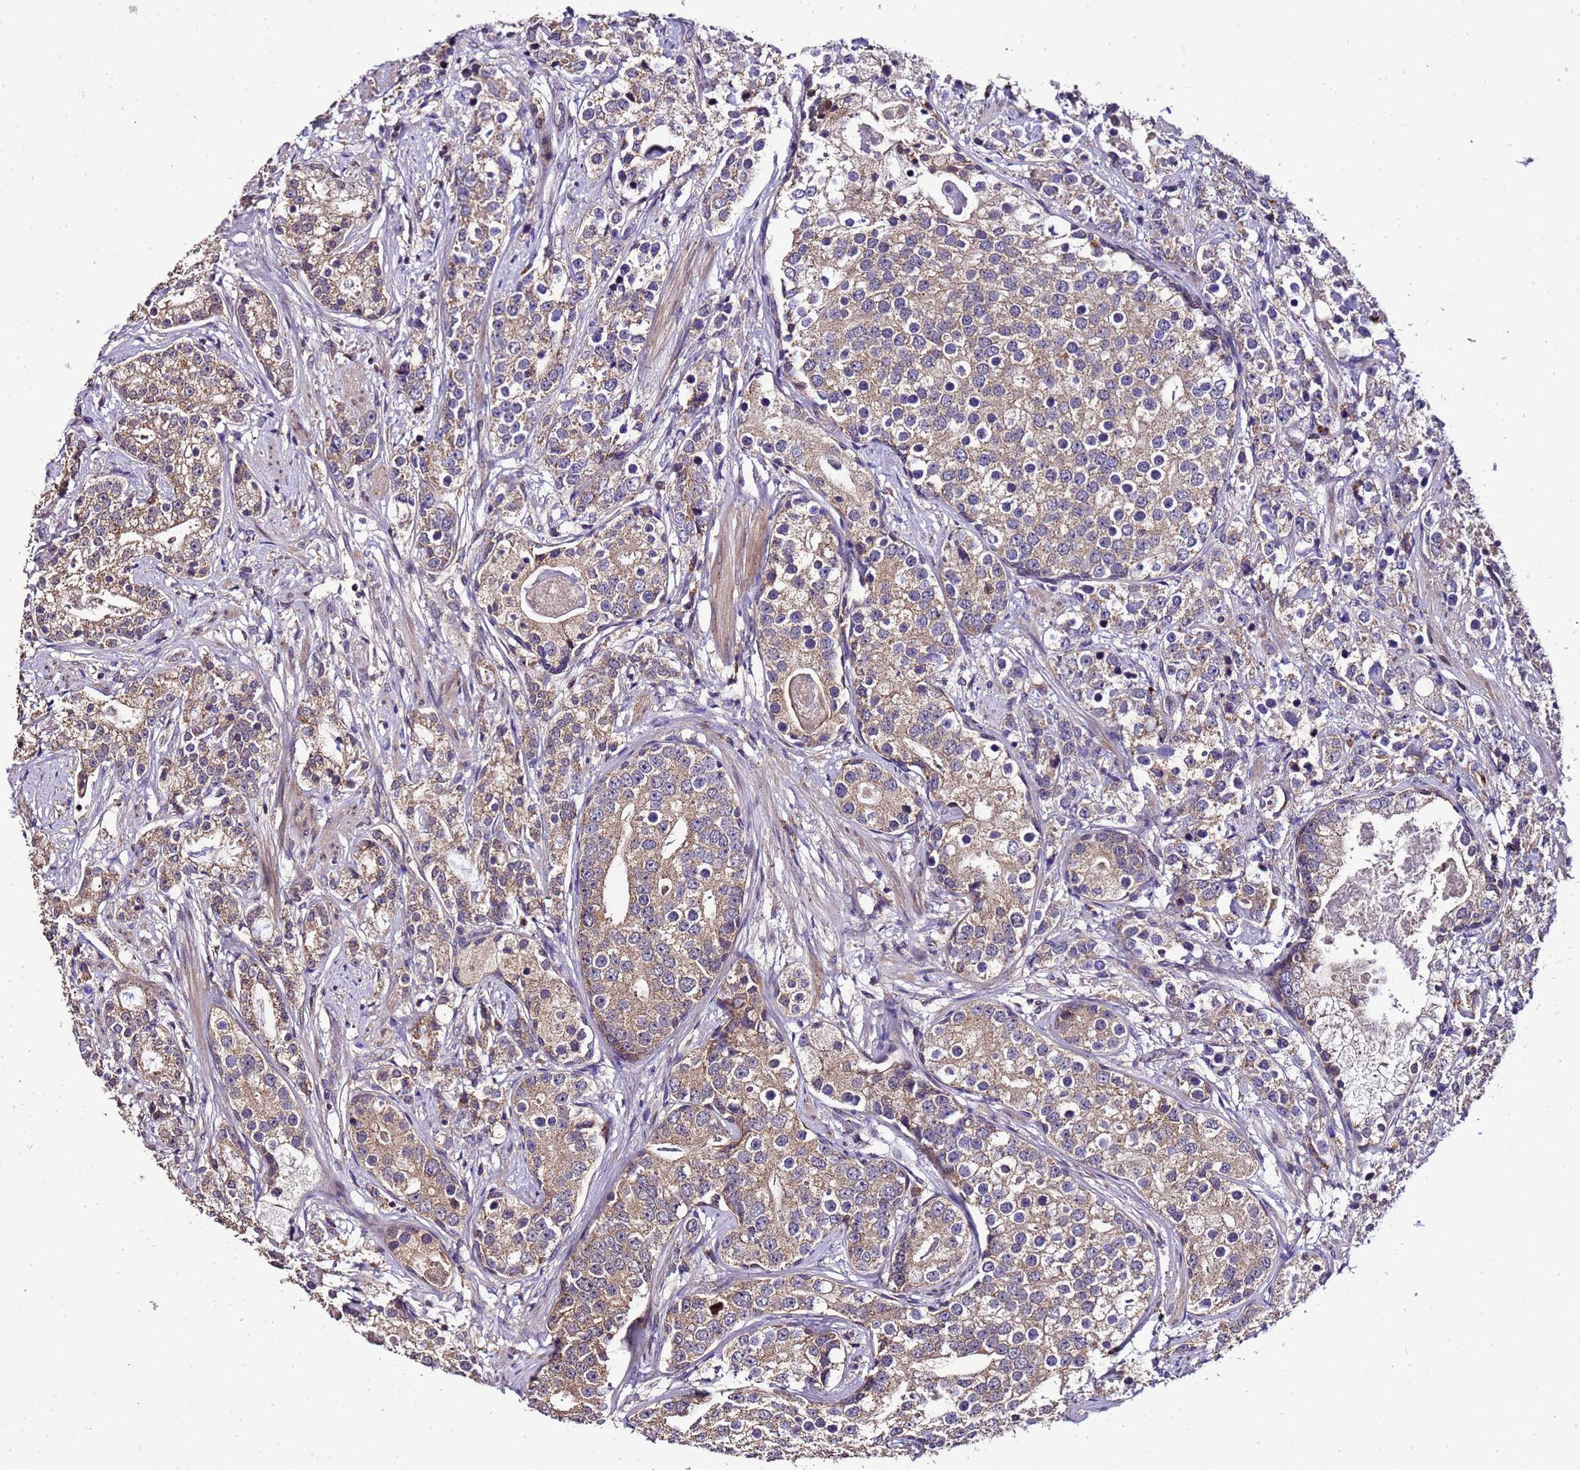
{"staining": {"intensity": "moderate", "quantity": ">75%", "location": "cytoplasmic/membranous"}, "tissue": "prostate cancer", "cell_type": "Tumor cells", "image_type": "cancer", "snomed": [{"axis": "morphology", "description": "Adenocarcinoma, High grade"}, {"axis": "topography", "description": "Prostate"}], "caption": "Prostate cancer stained for a protein demonstrates moderate cytoplasmic/membranous positivity in tumor cells. (brown staining indicates protein expression, while blue staining denotes nuclei).", "gene": "ZNF329", "patient": {"sex": "male", "age": 69}}